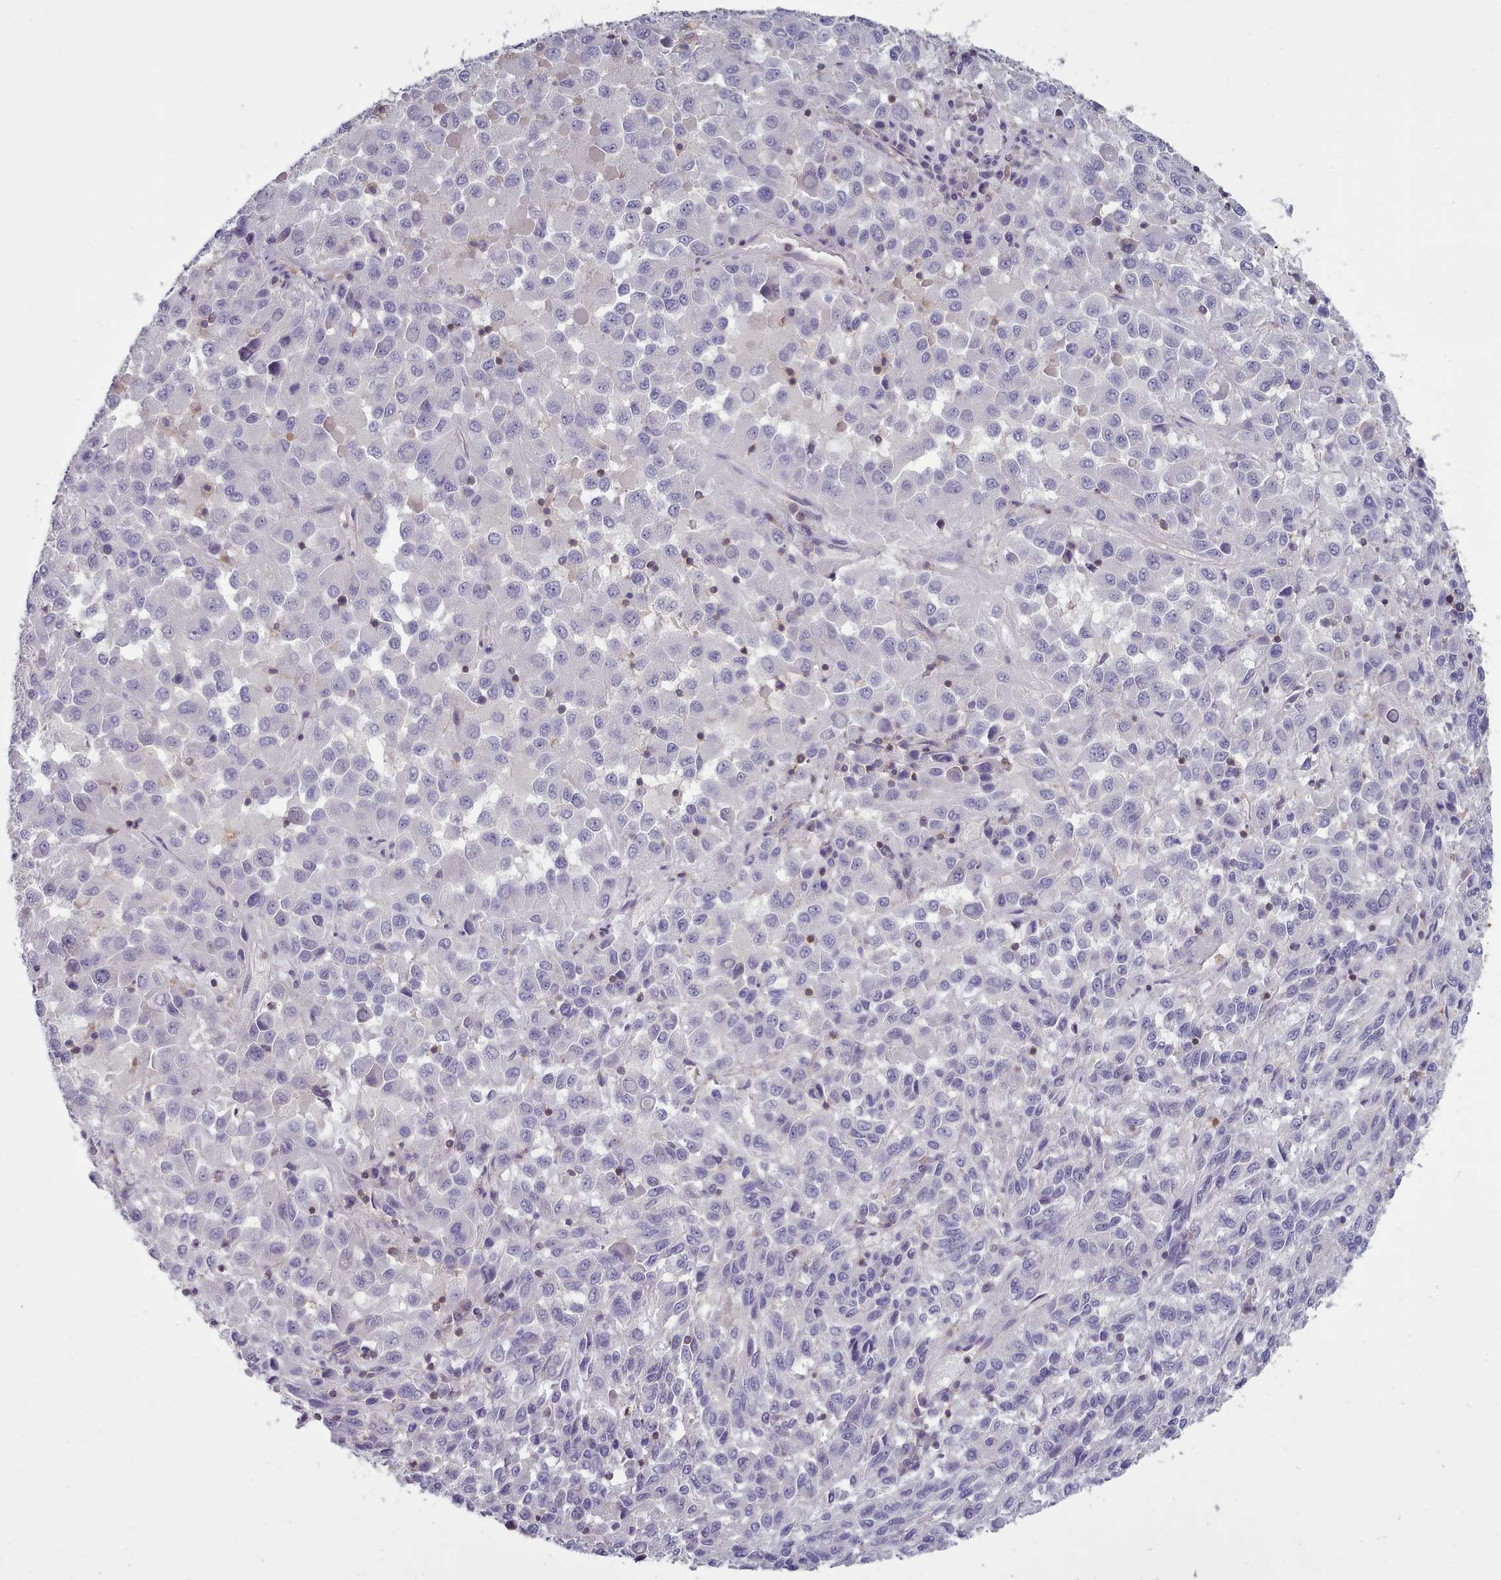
{"staining": {"intensity": "negative", "quantity": "none", "location": "none"}, "tissue": "melanoma", "cell_type": "Tumor cells", "image_type": "cancer", "snomed": [{"axis": "morphology", "description": "Malignant melanoma, Metastatic site"}, {"axis": "topography", "description": "Lung"}], "caption": "A high-resolution micrograph shows immunohistochemistry (IHC) staining of melanoma, which reveals no significant positivity in tumor cells.", "gene": "RAC2", "patient": {"sex": "male", "age": 64}}